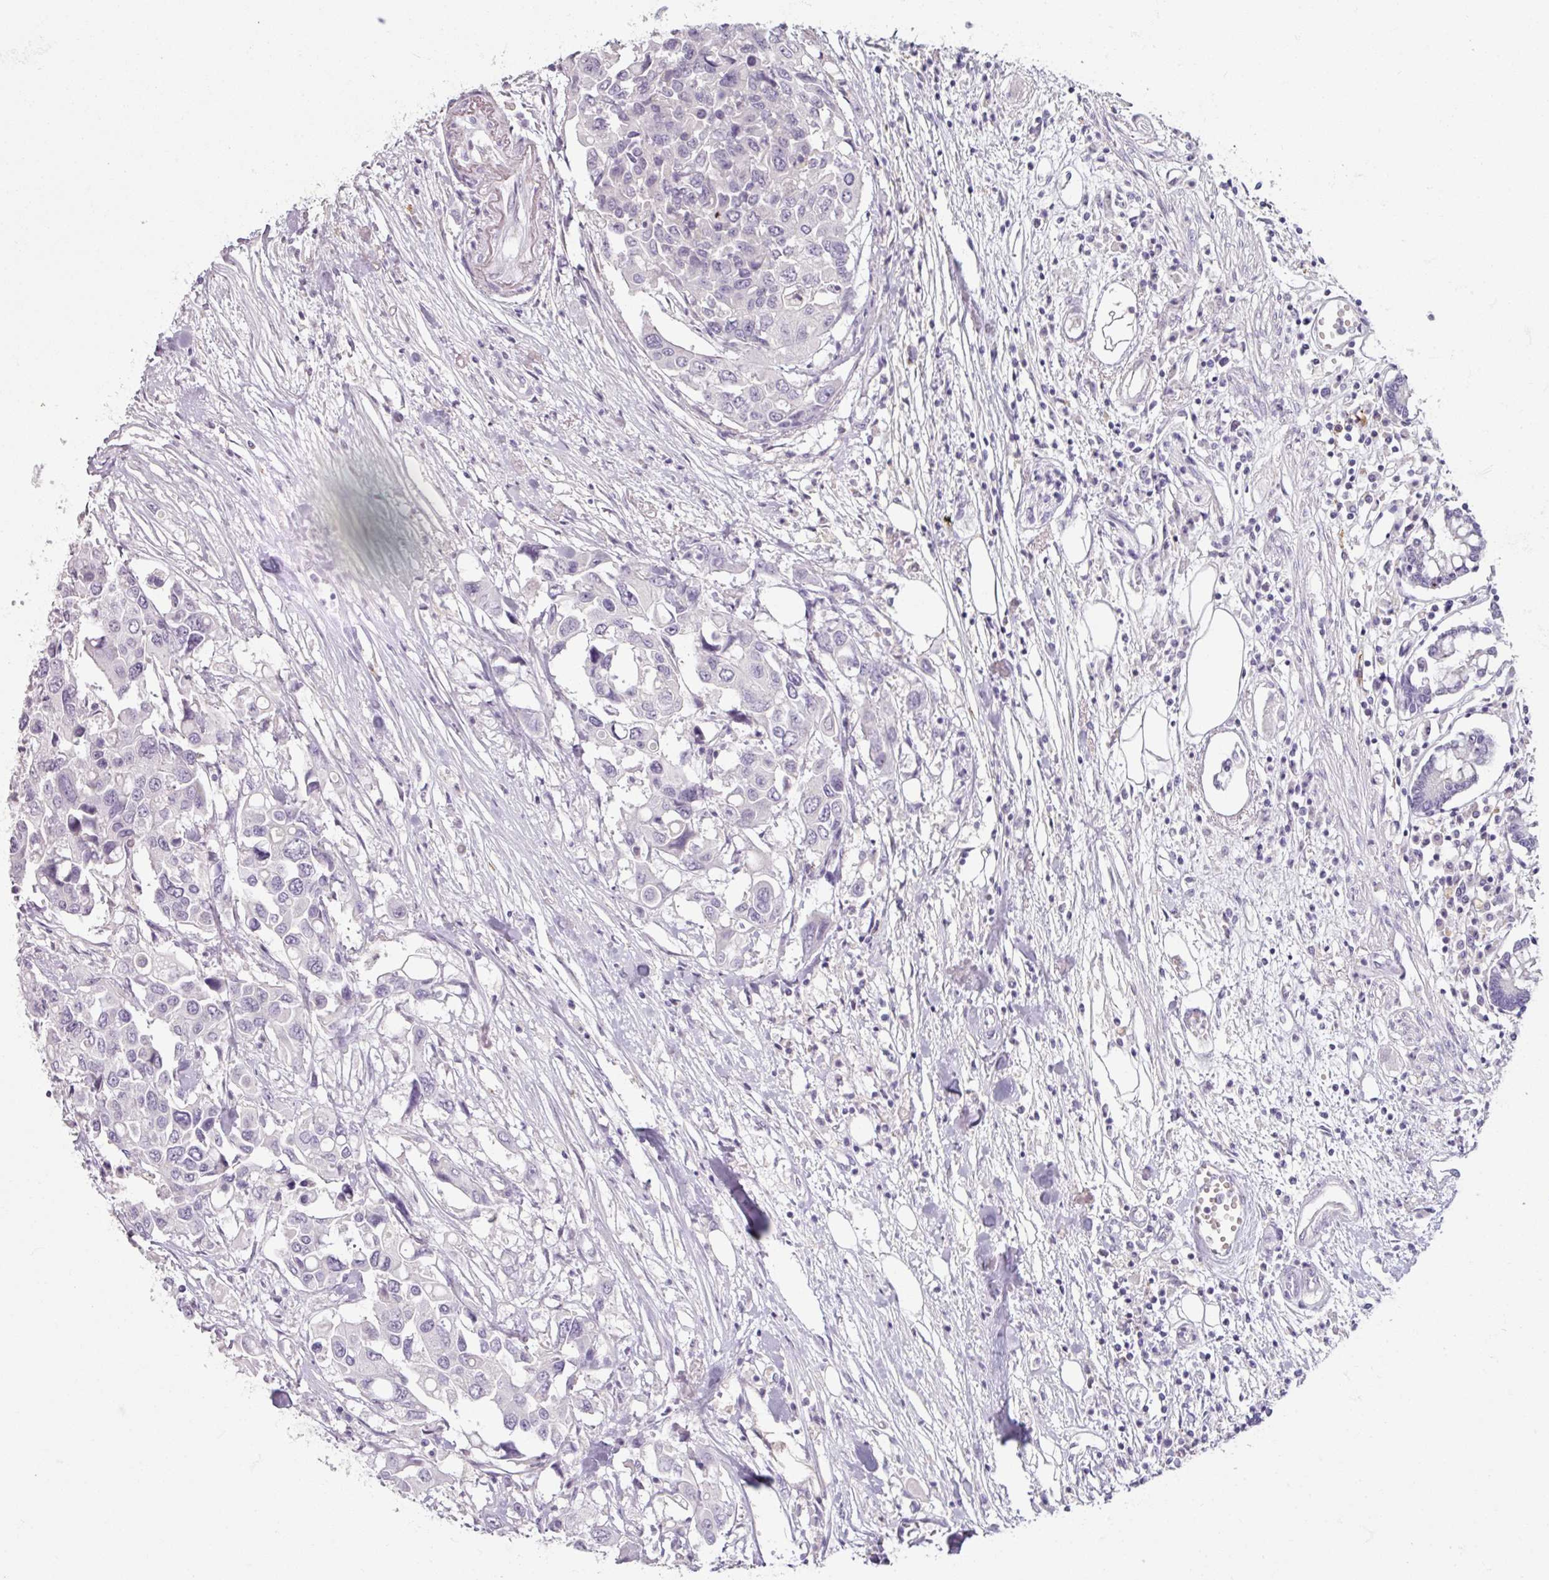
{"staining": {"intensity": "negative", "quantity": "none", "location": "none"}, "tissue": "colorectal cancer", "cell_type": "Tumor cells", "image_type": "cancer", "snomed": [{"axis": "morphology", "description": "Adenocarcinoma, NOS"}, {"axis": "topography", "description": "Colon"}], "caption": "This micrograph is of colorectal adenocarcinoma stained with immunohistochemistry (IHC) to label a protein in brown with the nuclei are counter-stained blue. There is no expression in tumor cells.", "gene": "SLC27A5", "patient": {"sex": "male", "age": 77}}